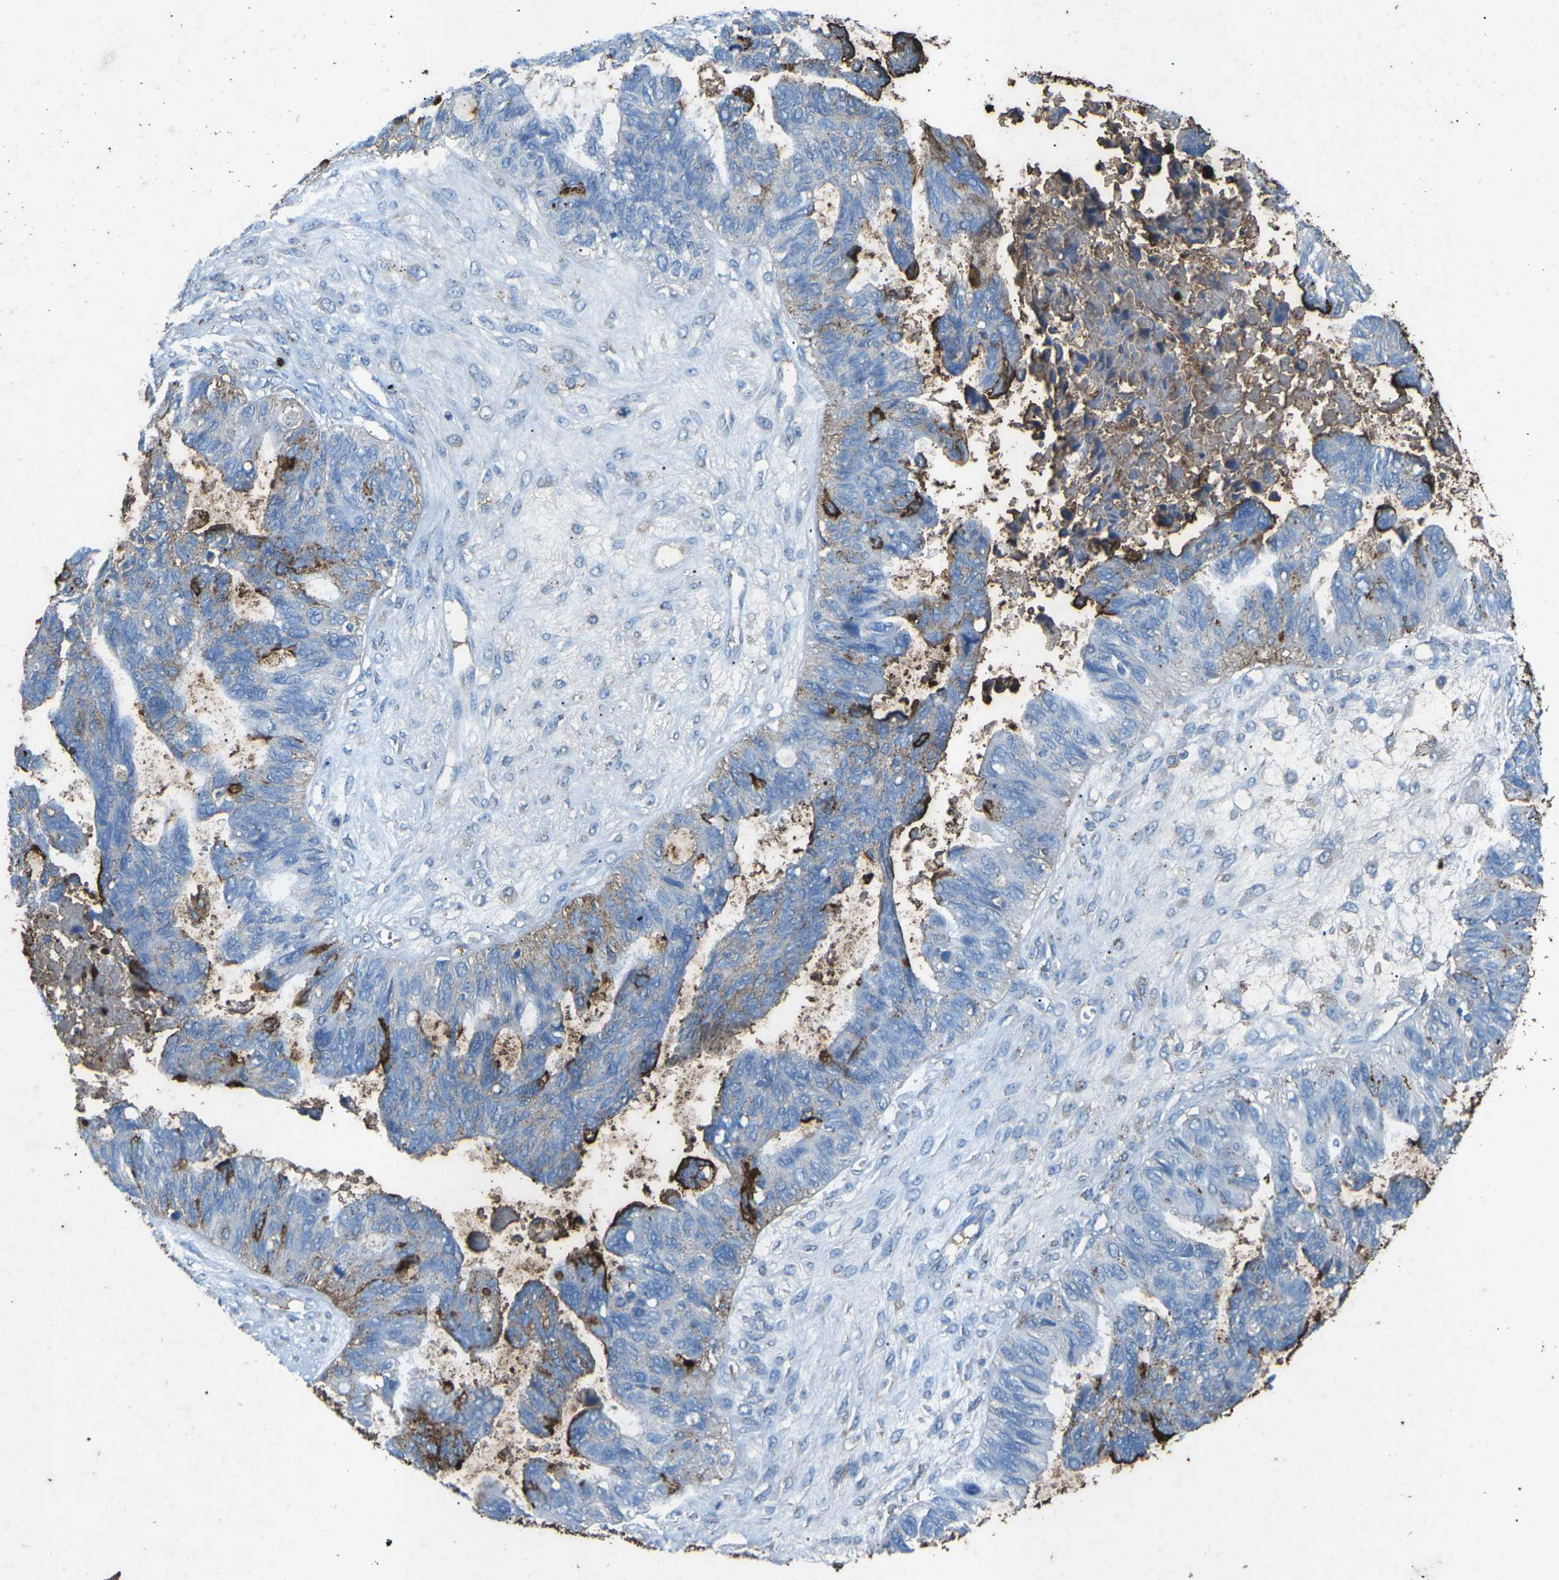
{"staining": {"intensity": "negative", "quantity": "none", "location": "none"}, "tissue": "ovarian cancer", "cell_type": "Tumor cells", "image_type": "cancer", "snomed": [{"axis": "morphology", "description": "Cystadenocarcinoma, serous, NOS"}, {"axis": "topography", "description": "Ovary"}], "caption": "This is an immunohistochemistry (IHC) micrograph of ovarian cancer. There is no expression in tumor cells.", "gene": "CTAGE1", "patient": {"sex": "female", "age": 79}}